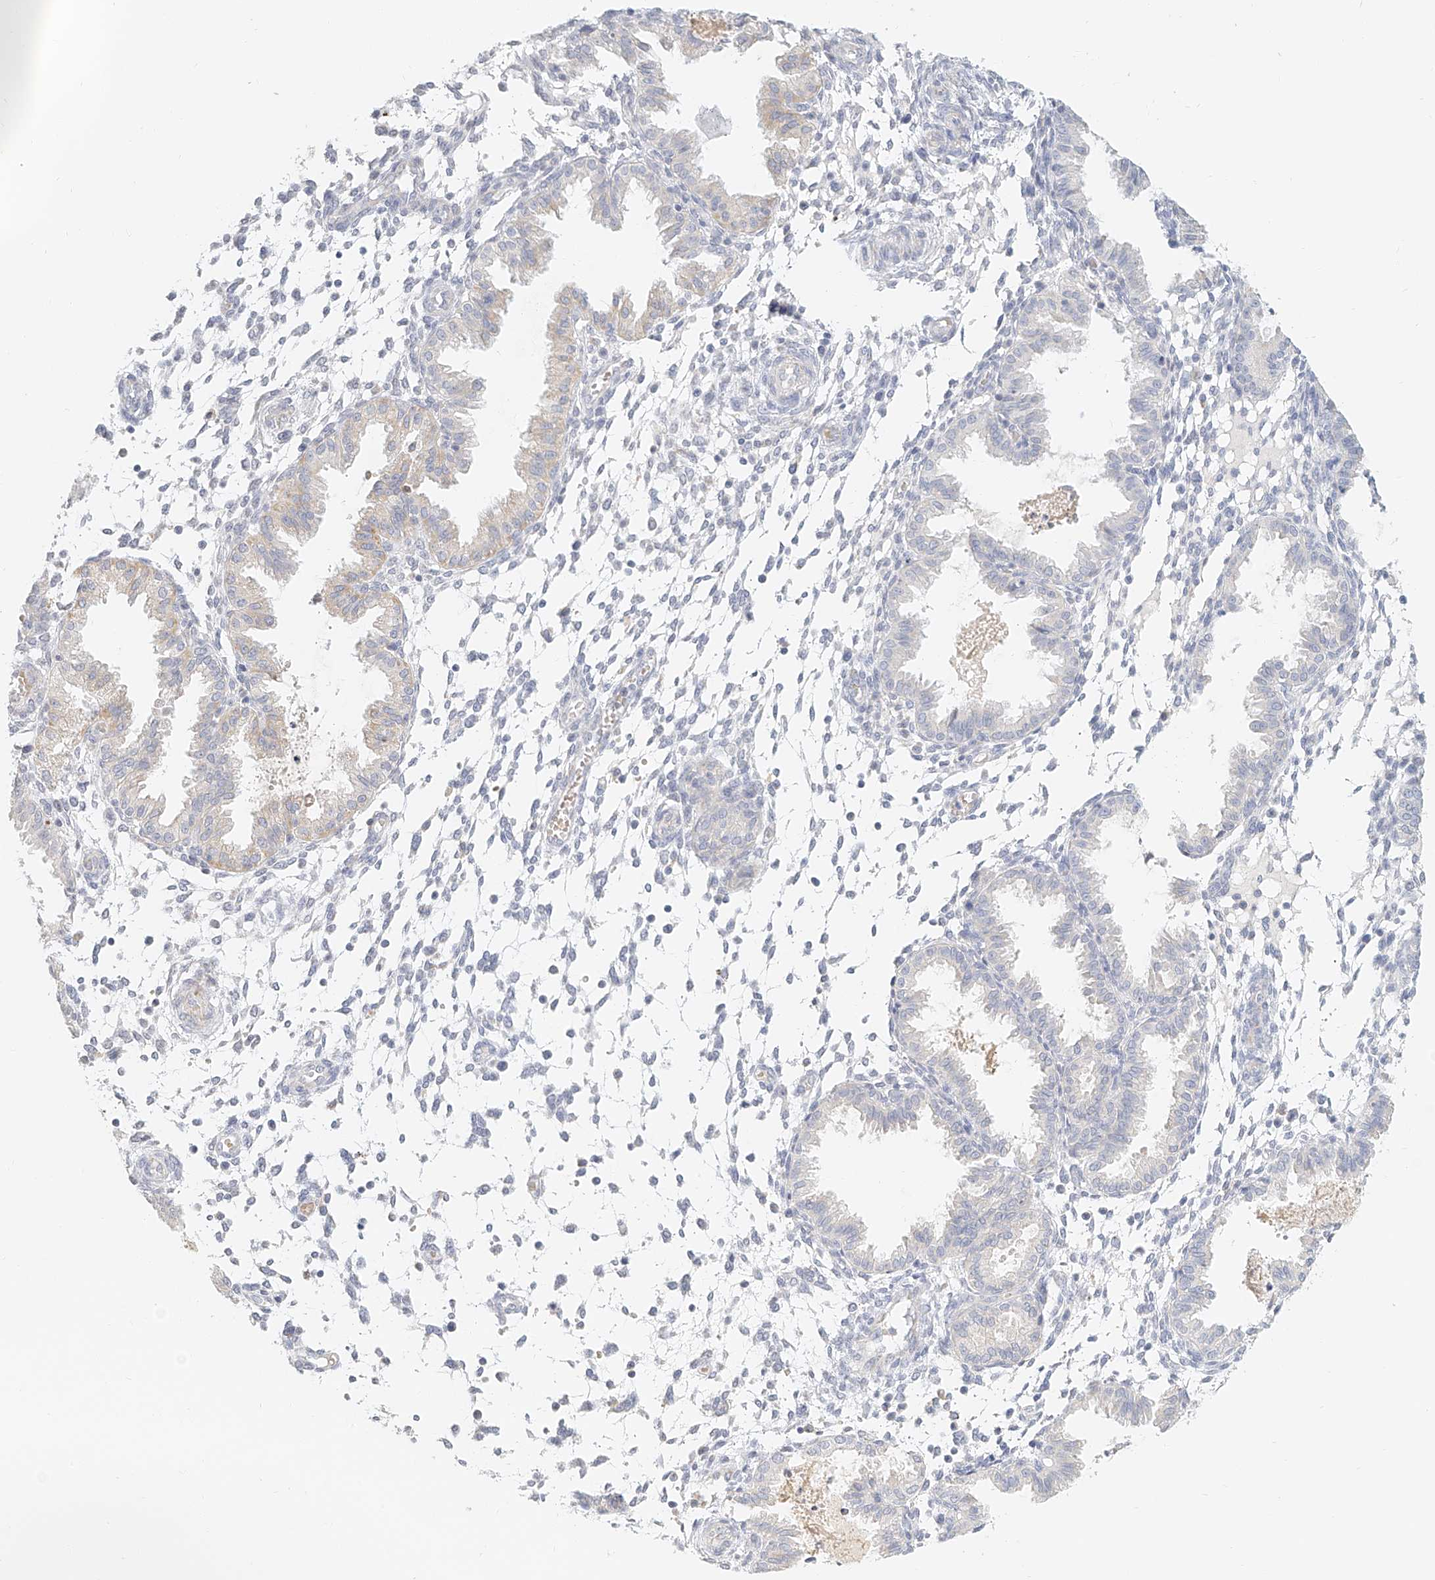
{"staining": {"intensity": "negative", "quantity": "none", "location": "none"}, "tissue": "endometrium", "cell_type": "Cells in endometrial stroma", "image_type": "normal", "snomed": [{"axis": "morphology", "description": "Normal tissue, NOS"}, {"axis": "topography", "description": "Endometrium"}], "caption": "The micrograph demonstrates no staining of cells in endometrial stroma in normal endometrium.", "gene": "CXorf58", "patient": {"sex": "female", "age": 33}}